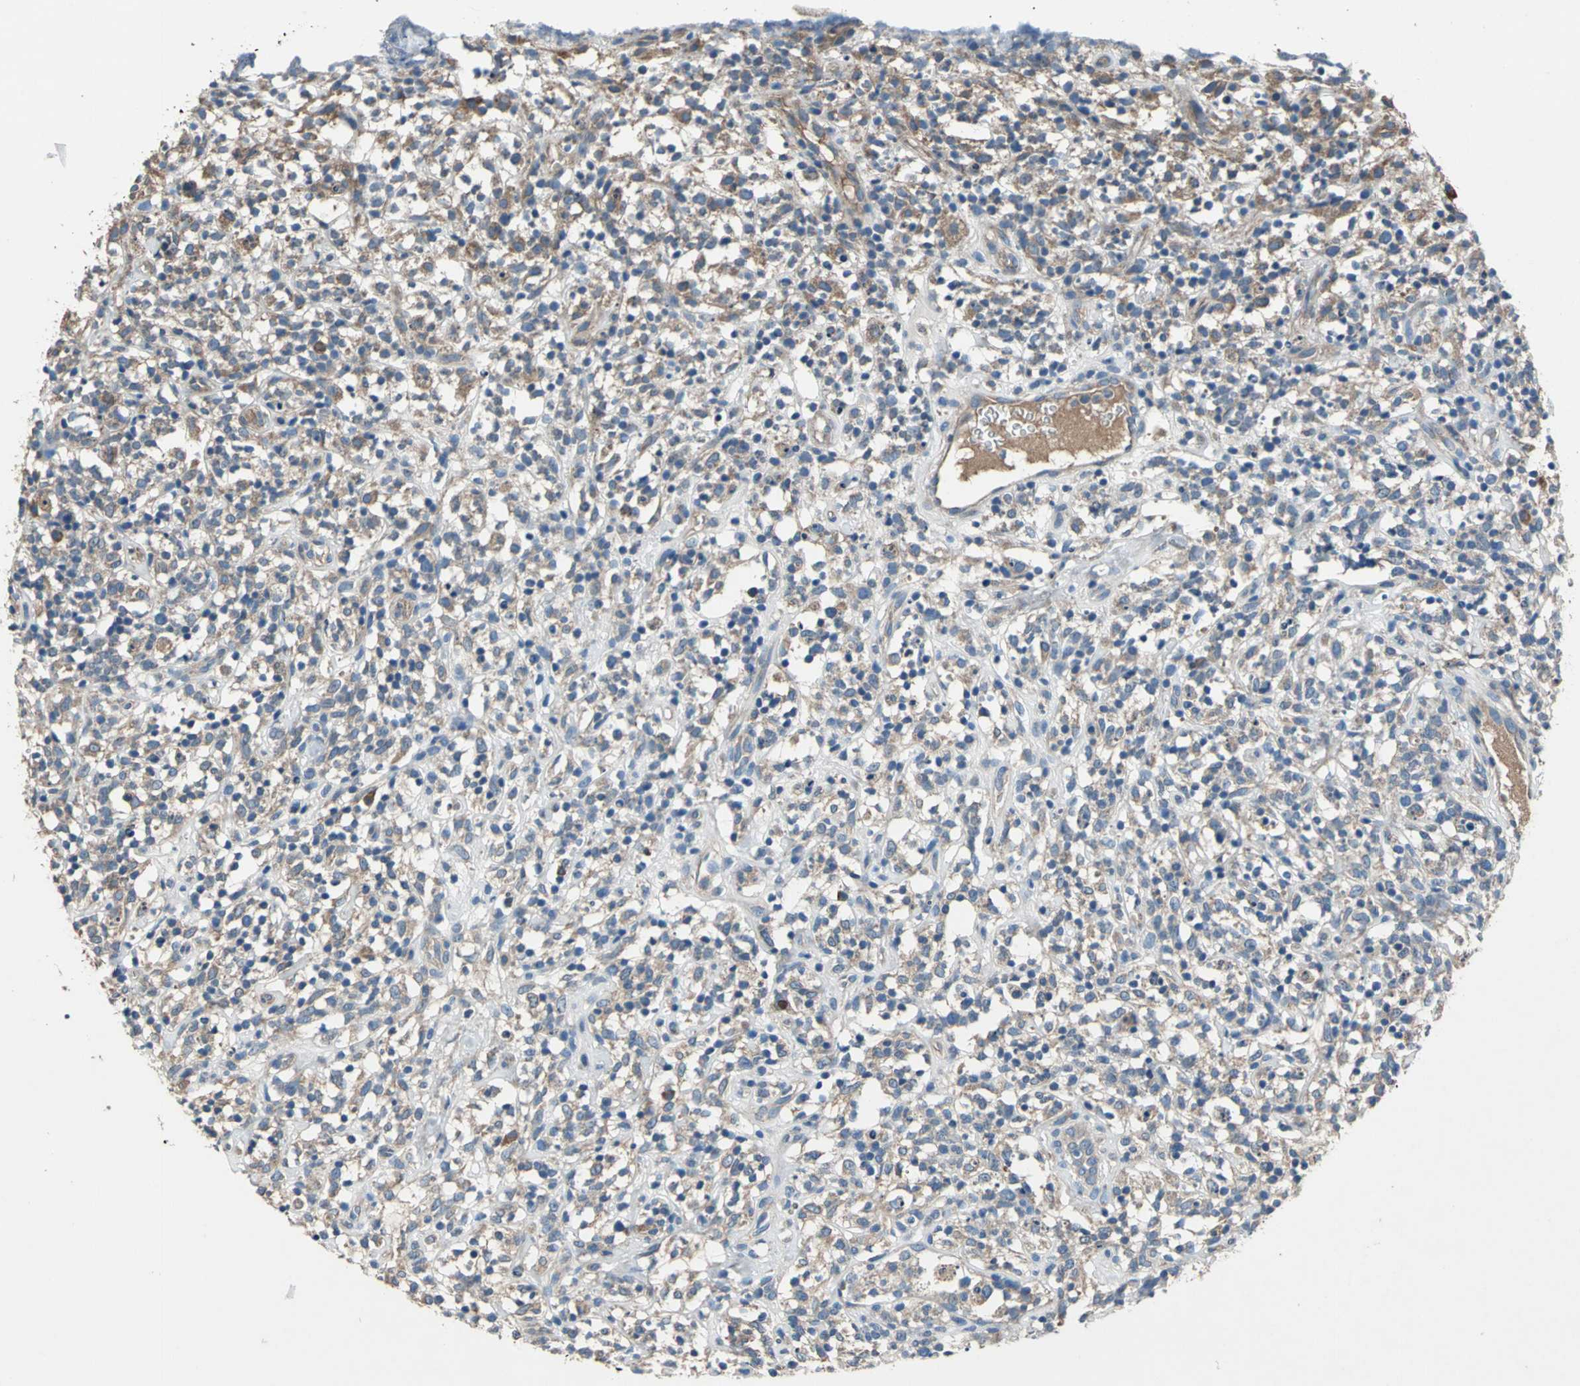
{"staining": {"intensity": "moderate", "quantity": ">75%", "location": "cytoplasmic/membranous"}, "tissue": "lymphoma", "cell_type": "Tumor cells", "image_type": "cancer", "snomed": [{"axis": "morphology", "description": "Malignant lymphoma, non-Hodgkin's type, High grade"}, {"axis": "topography", "description": "Lymph node"}], "caption": "A medium amount of moderate cytoplasmic/membranous expression is identified in approximately >75% of tumor cells in high-grade malignant lymphoma, non-Hodgkin's type tissue.", "gene": "HEPH", "patient": {"sex": "female", "age": 73}}